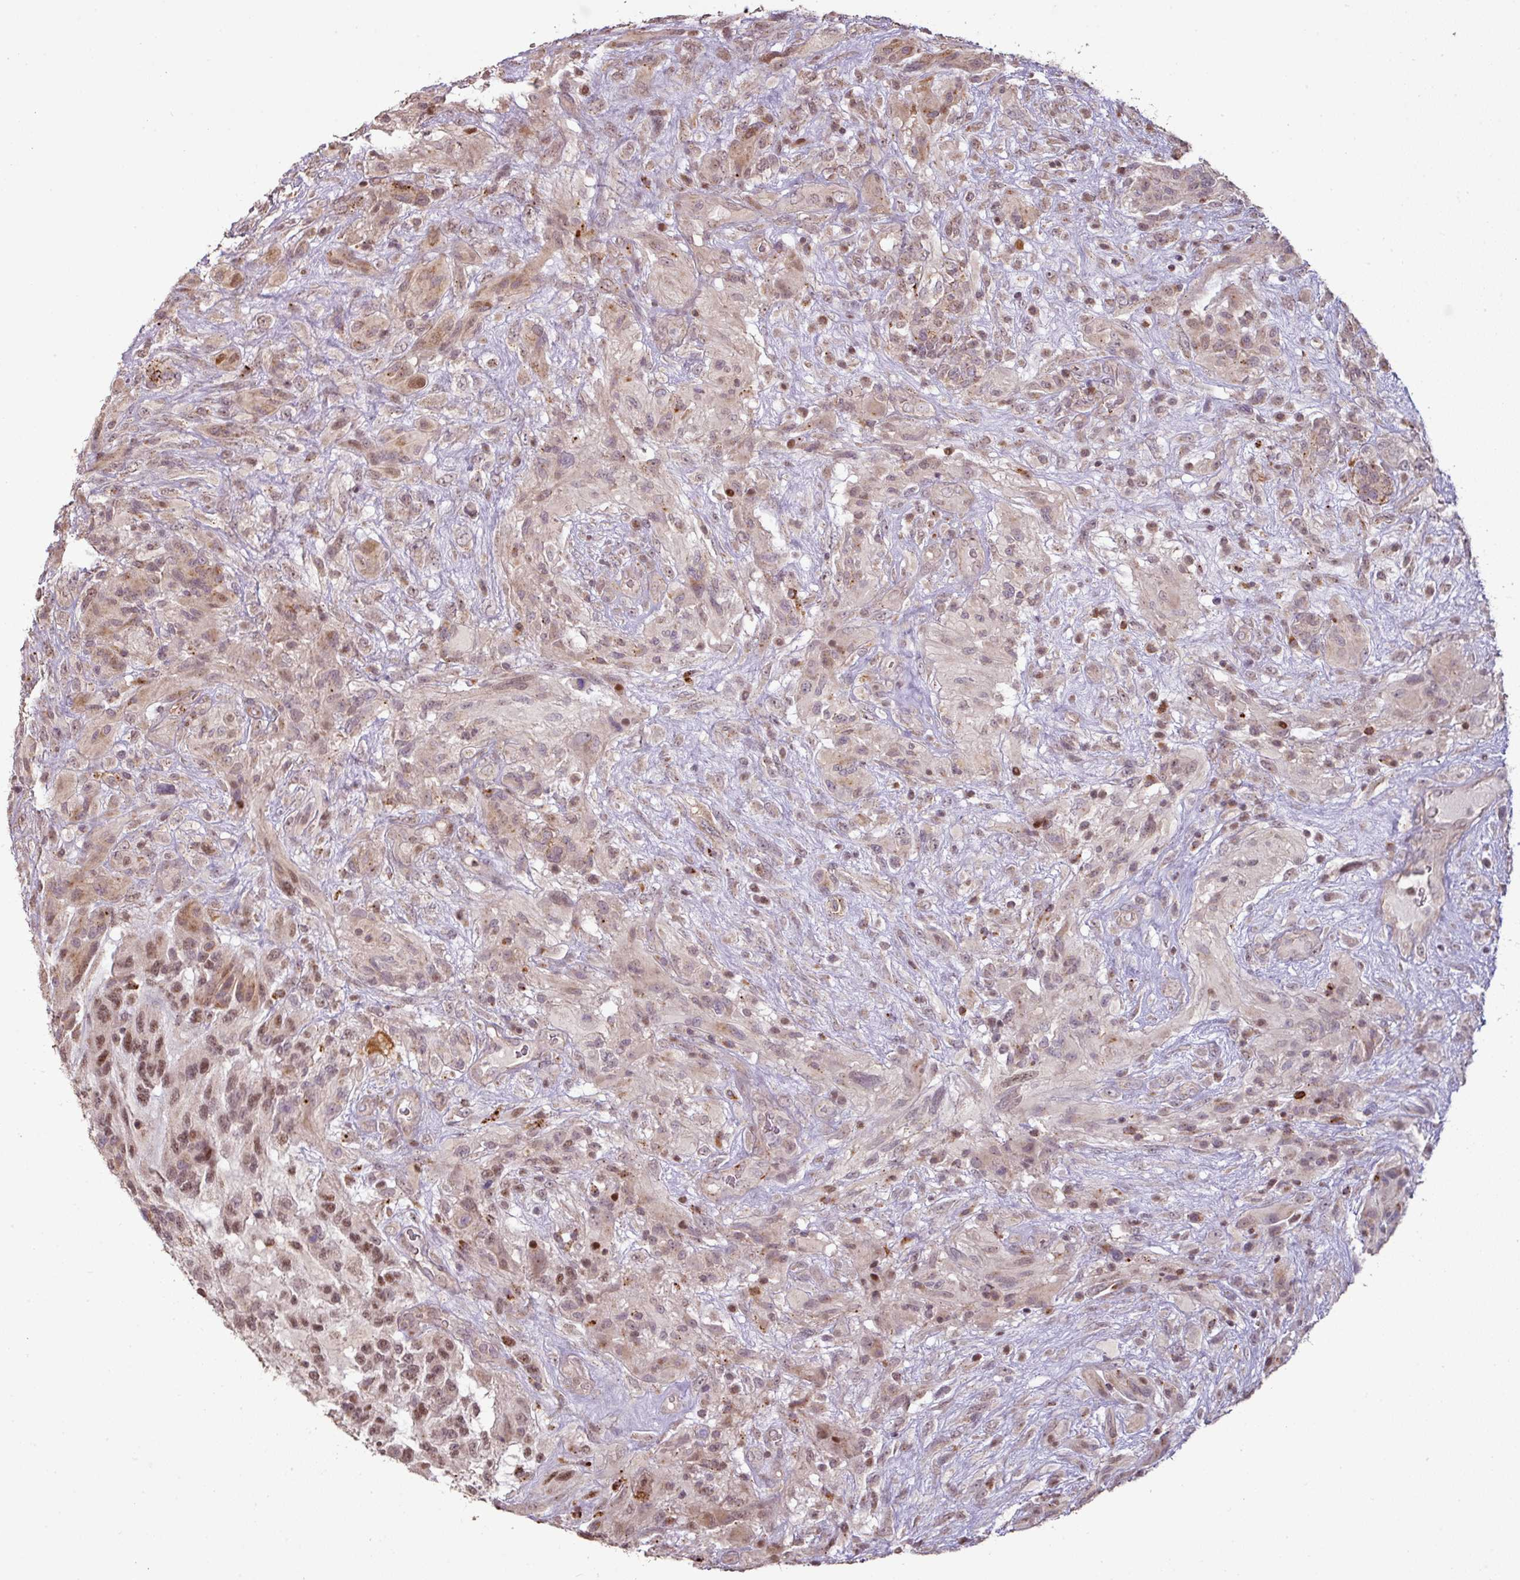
{"staining": {"intensity": "moderate", "quantity": "25%-75%", "location": "nuclear"}, "tissue": "glioma", "cell_type": "Tumor cells", "image_type": "cancer", "snomed": [{"axis": "morphology", "description": "Glioma, malignant, High grade"}, {"axis": "topography", "description": "Brain"}], "caption": "Tumor cells display moderate nuclear positivity in about 25%-75% of cells in malignant glioma (high-grade).", "gene": "CXCR5", "patient": {"sex": "male", "age": 61}}